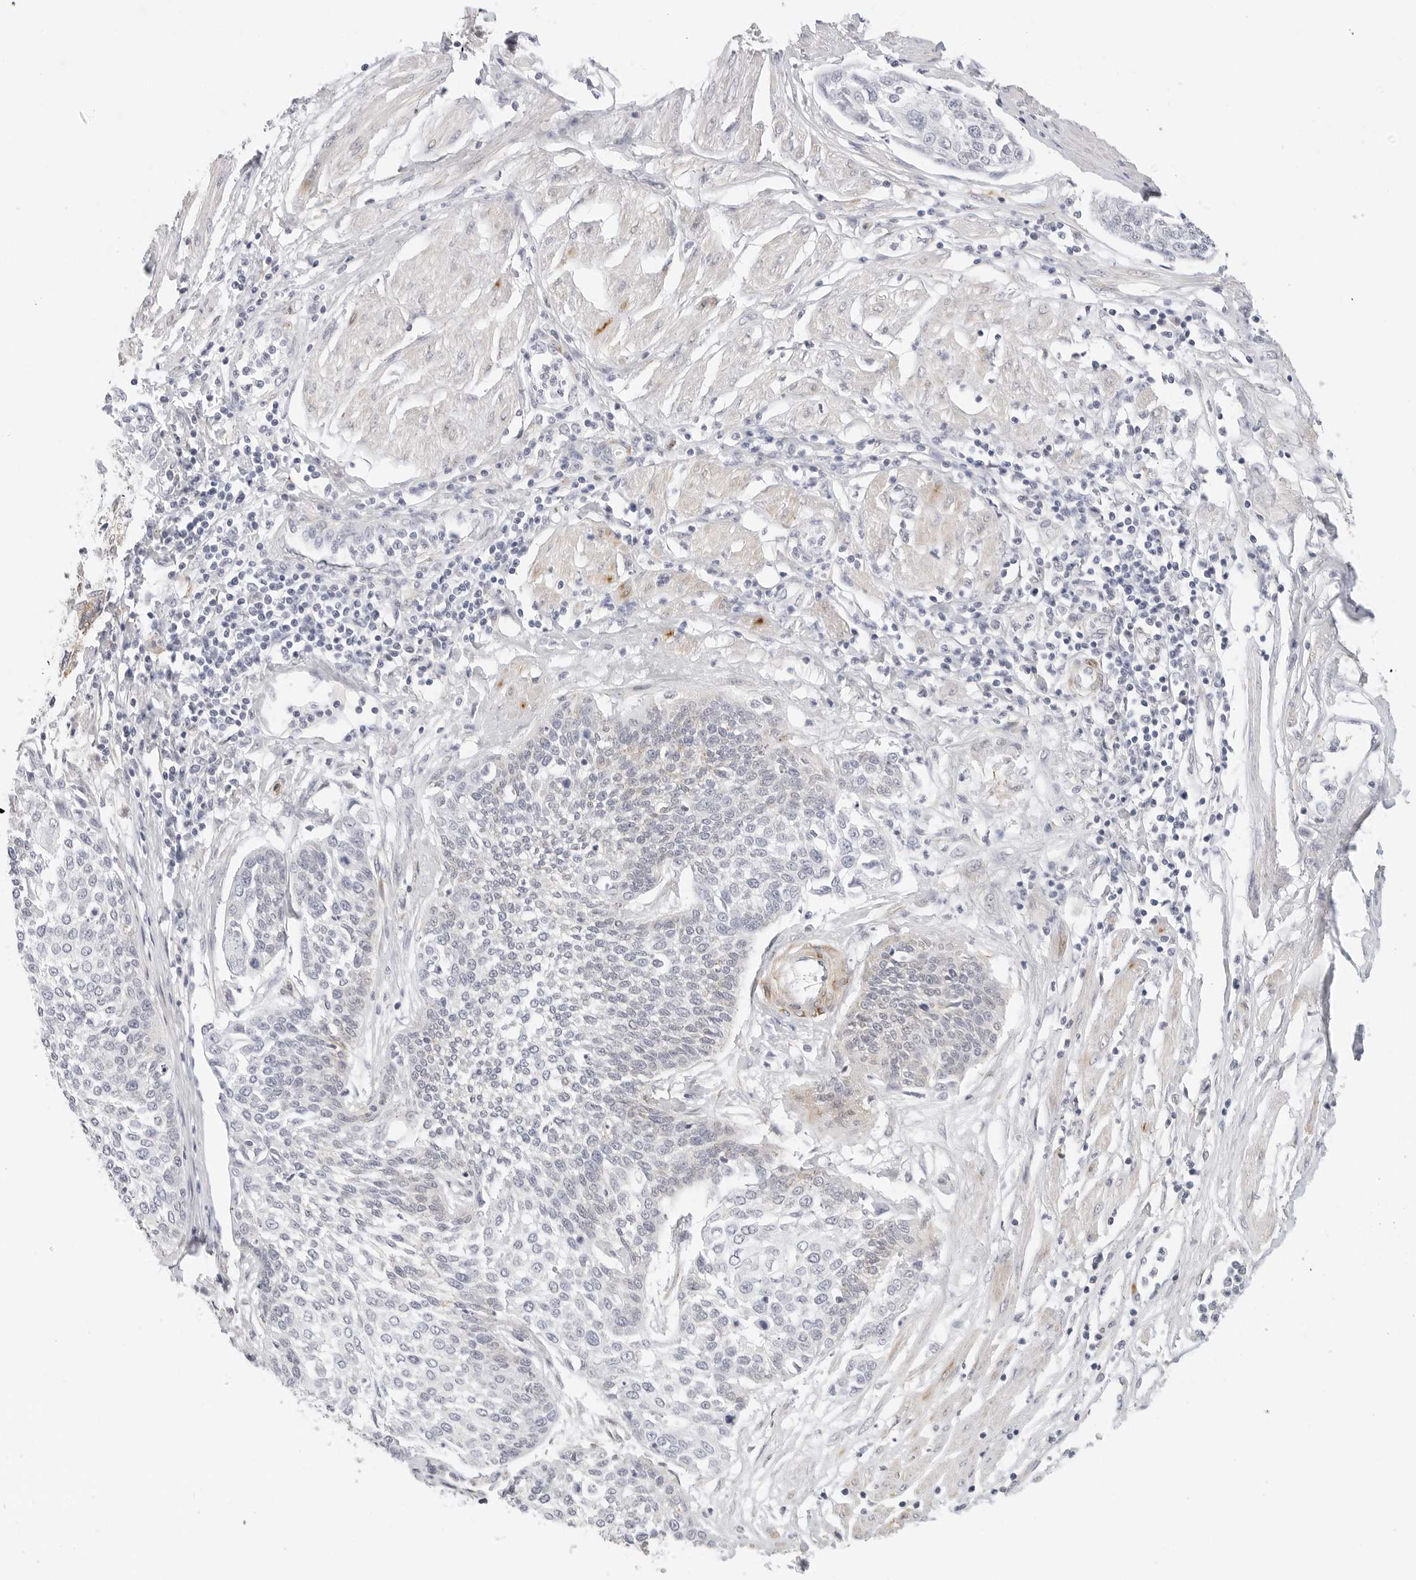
{"staining": {"intensity": "negative", "quantity": "none", "location": "none"}, "tissue": "cervical cancer", "cell_type": "Tumor cells", "image_type": "cancer", "snomed": [{"axis": "morphology", "description": "Squamous cell carcinoma, NOS"}, {"axis": "topography", "description": "Cervix"}], "caption": "Immunohistochemistry (IHC) of squamous cell carcinoma (cervical) reveals no positivity in tumor cells. Nuclei are stained in blue.", "gene": "PCDH19", "patient": {"sex": "female", "age": 34}}